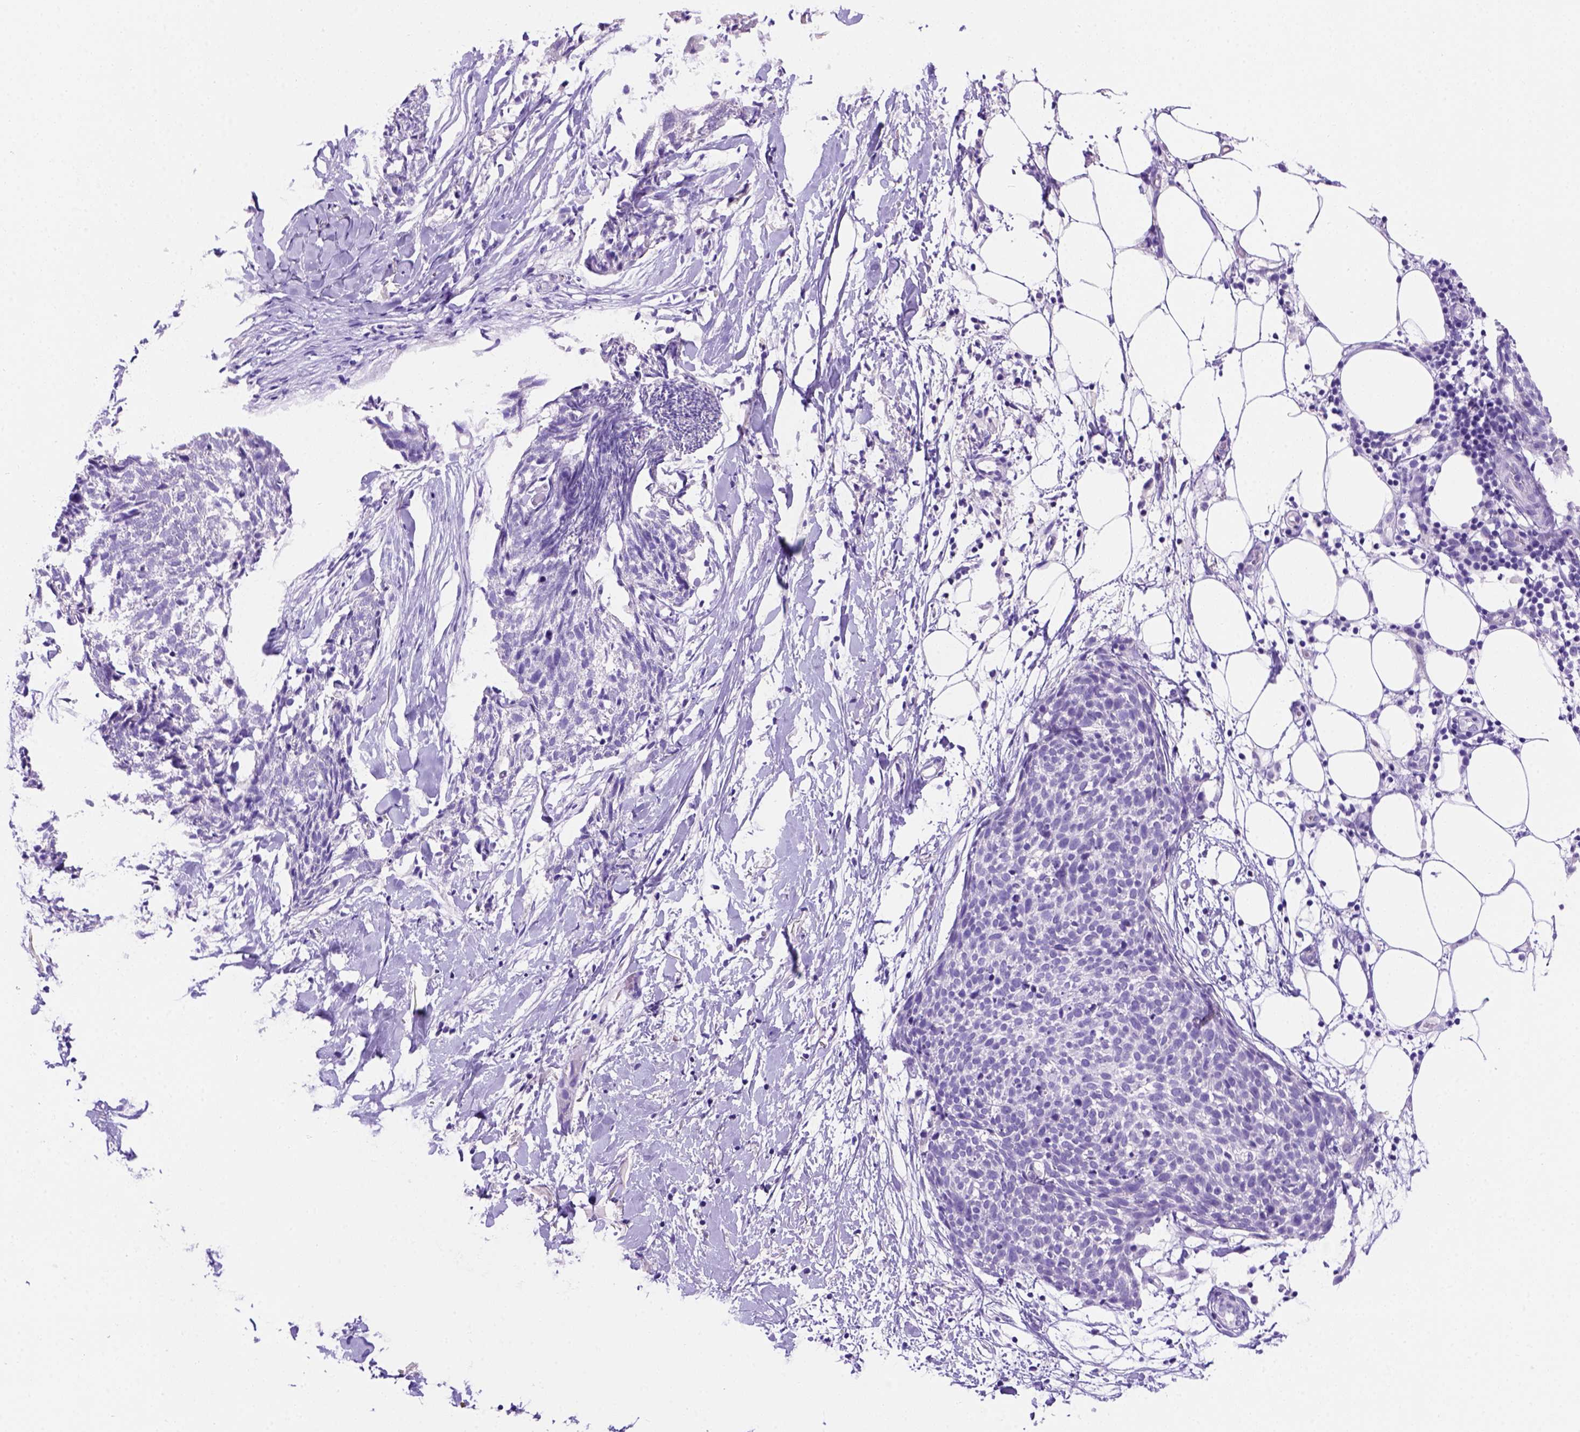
{"staining": {"intensity": "negative", "quantity": "none", "location": "none"}, "tissue": "skin cancer", "cell_type": "Tumor cells", "image_type": "cancer", "snomed": [{"axis": "morphology", "description": "Squamous cell carcinoma, NOS"}, {"axis": "topography", "description": "Skin"}, {"axis": "topography", "description": "Vulva"}], "caption": "This is an immunohistochemistry (IHC) micrograph of human skin cancer (squamous cell carcinoma). There is no expression in tumor cells.", "gene": "FAM81B", "patient": {"sex": "female", "age": 75}}